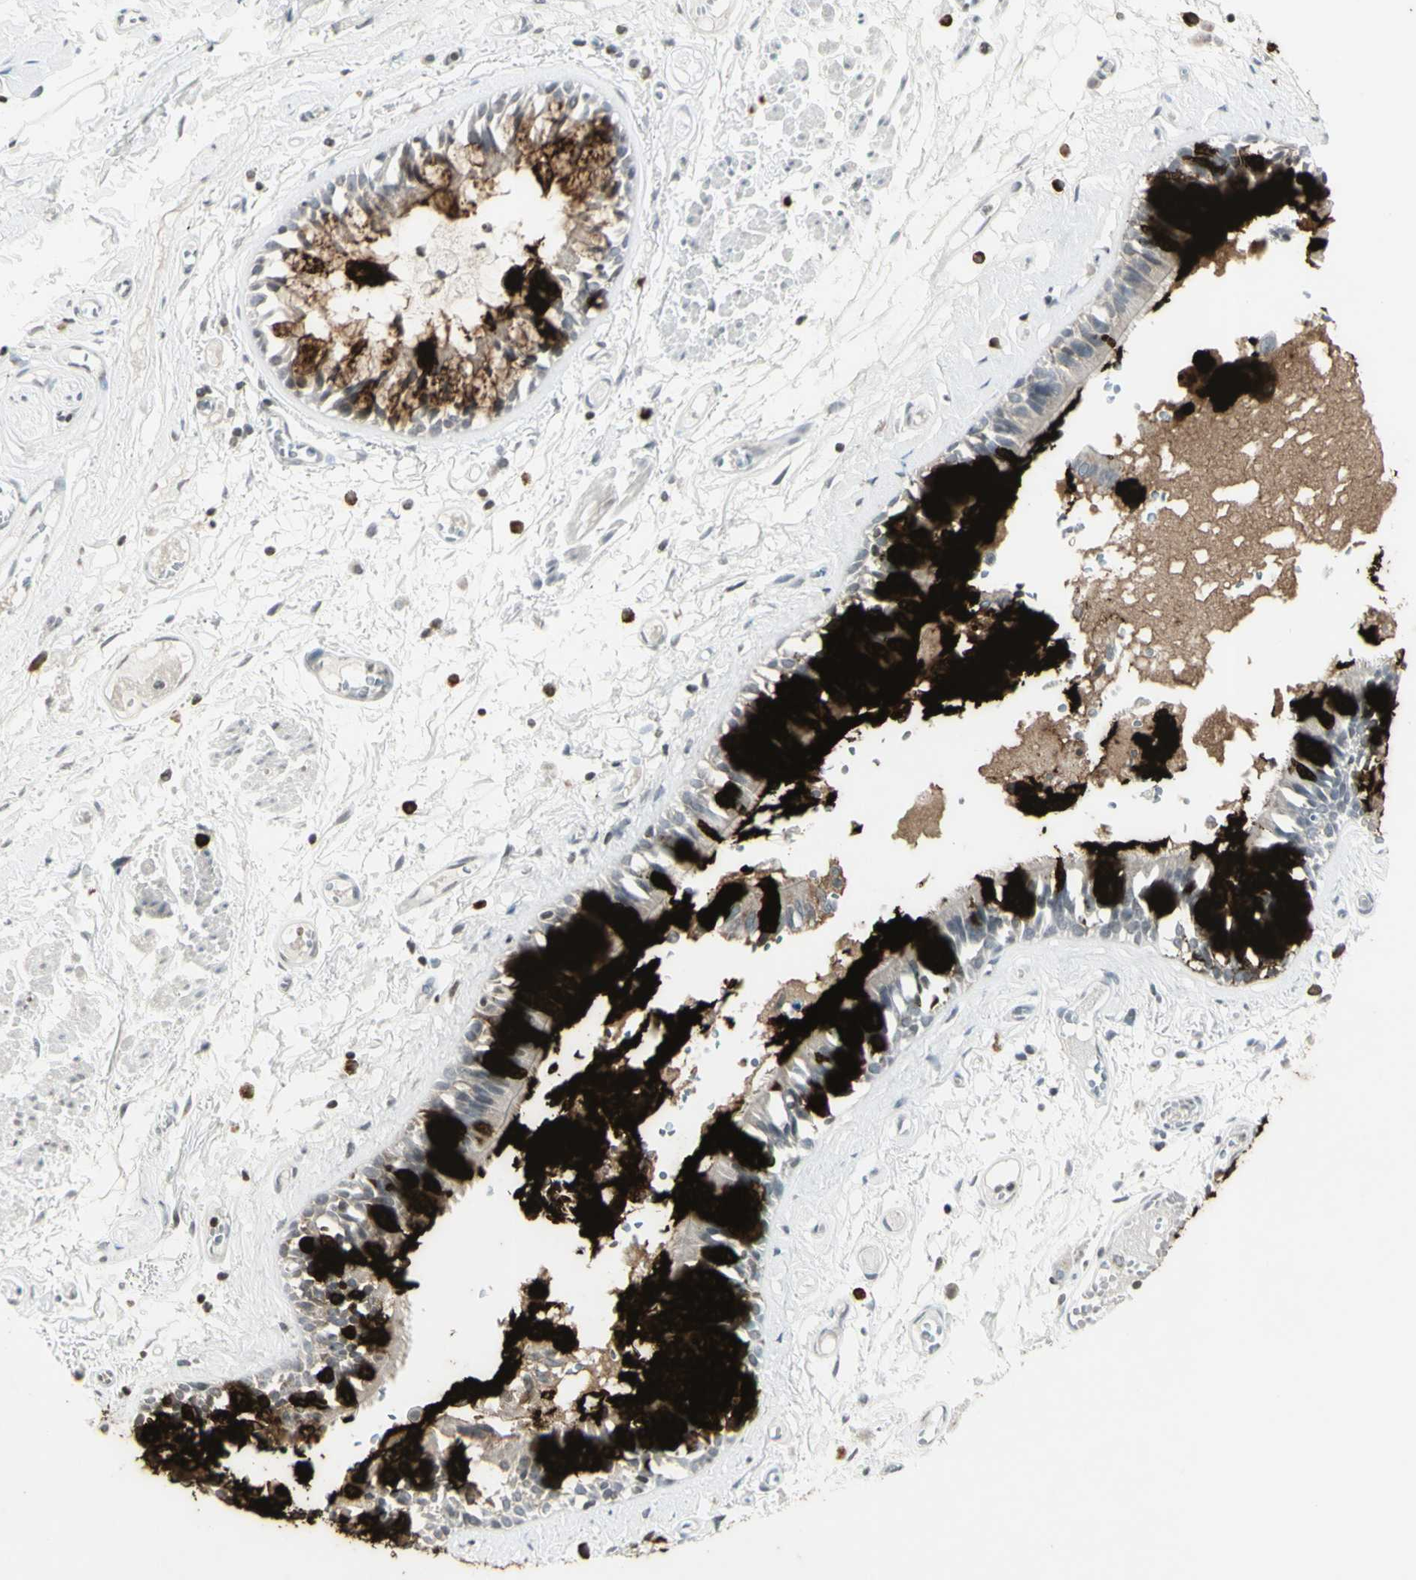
{"staining": {"intensity": "strong", "quantity": ">75%", "location": "cytoplasmic/membranous"}, "tissue": "bronchus", "cell_type": "Respiratory epithelial cells", "image_type": "normal", "snomed": [{"axis": "morphology", "description": "Normal tissue, NOS"}, {"axis": "morphology", "description": "Inflammation, NOS"}, {"axis": "topography", "description": "Cartilage tissue"}, {"axis": "topography", "description": "Lung"}], "caption": "Respiratory epithelial cells exhibit strong cytoplasmic/membranous expression in approximately >75% of cells in unremarkable bronchus.", "gene": "MUC5AC", "patient": {"sex": "male", "age": 71}}